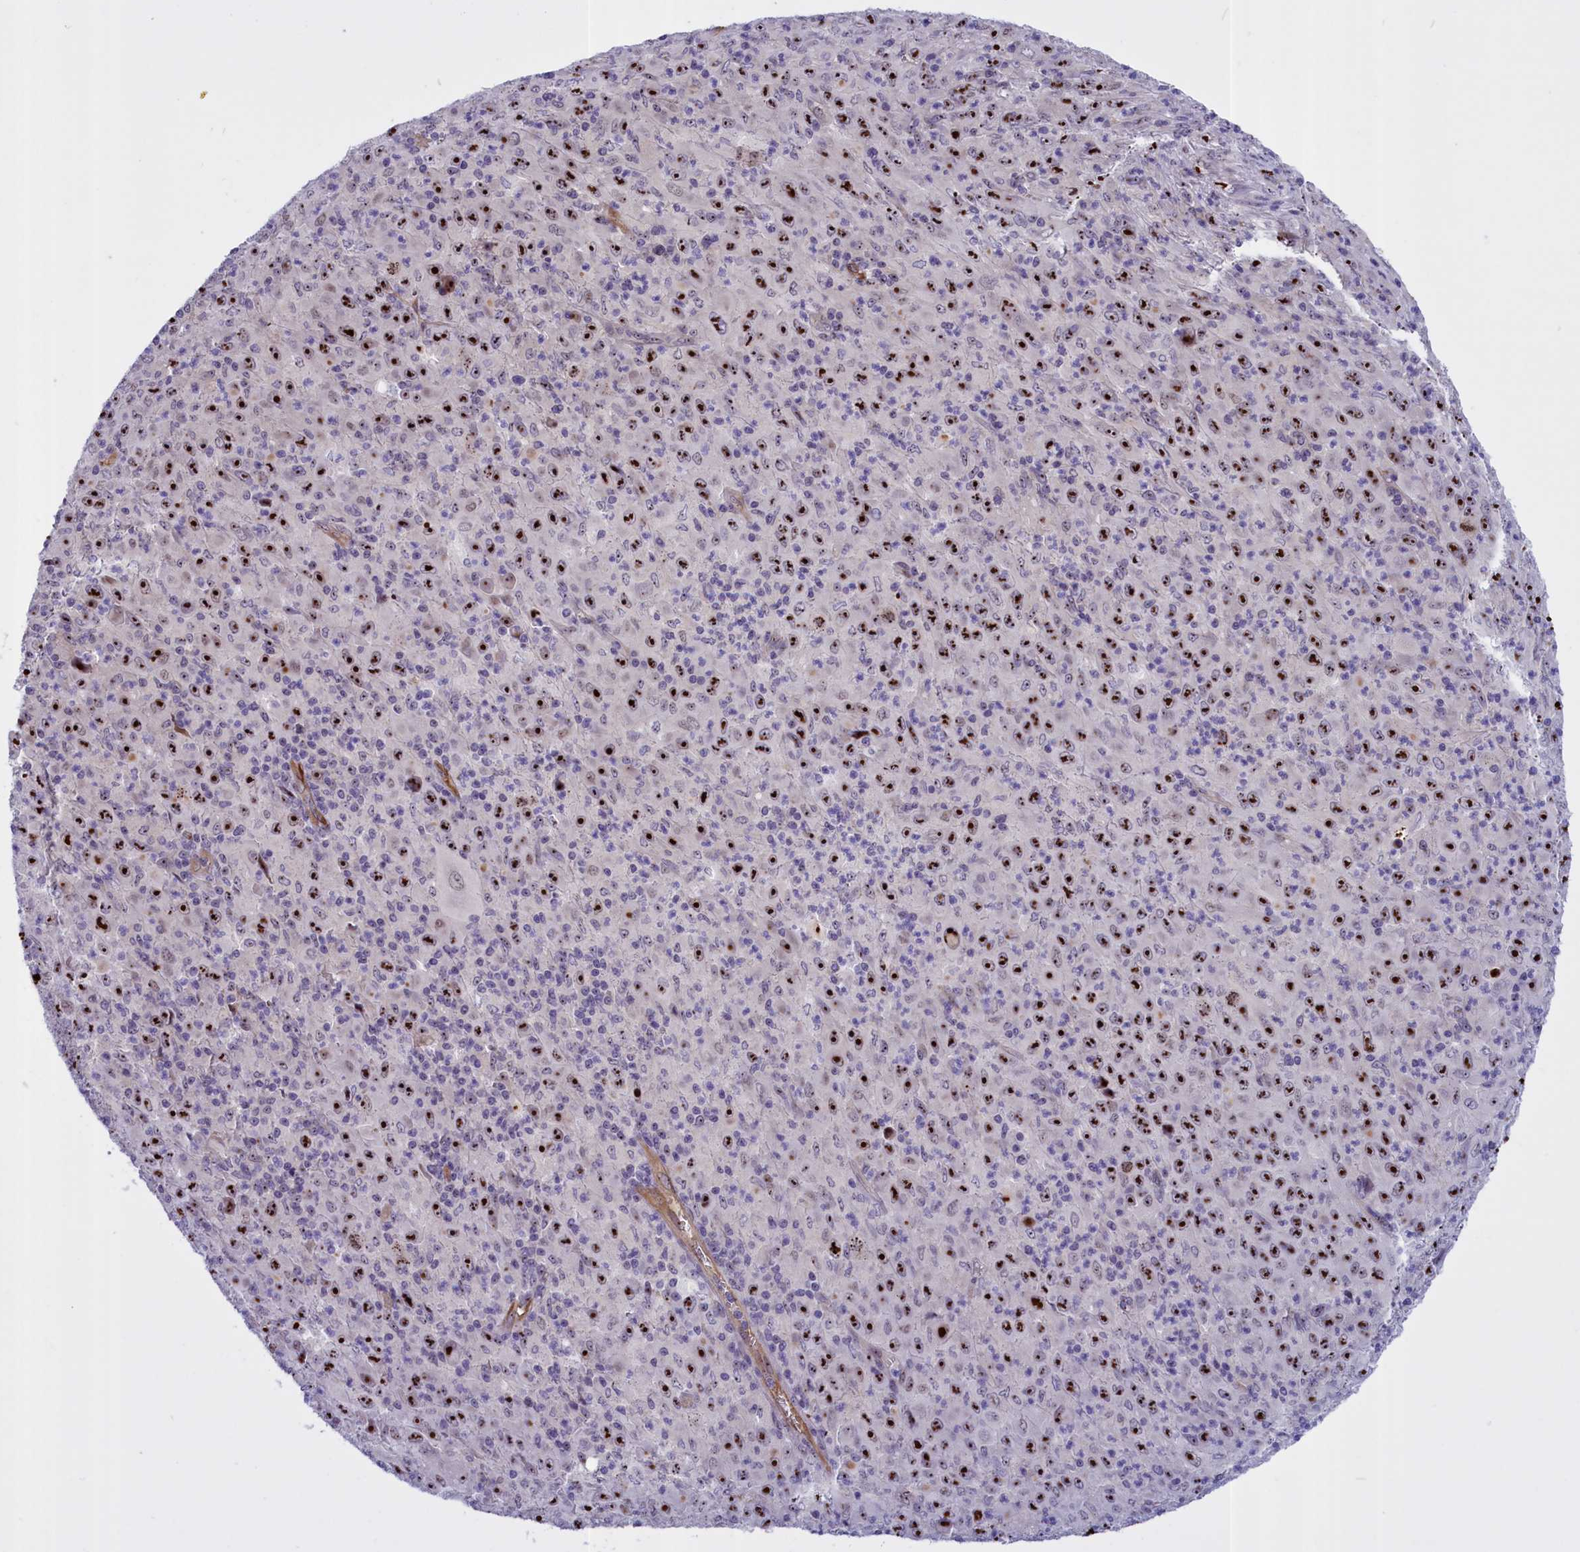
{"staining": {"intensity": "strong", "quantity": ">75%", "location": "nuclear"}, "tissue": "melanoma", "cell_type": "Tumor cells", "image_type": "cancer", "snomed": [{"axis": "morphology", "description": "Malignant melanoma, Metastatic site"}, {"axis": "topography", "description": "Skin"}], "caption": "IHC photomicrograph of human malignant melanoma (metastatic site) stained for a protein (brown), which displays high levels of strong nuclear positivity in approximately >75% of tumor cells.", "gene": "TBL3", "patient": {"sex": "female", "age": 56}}